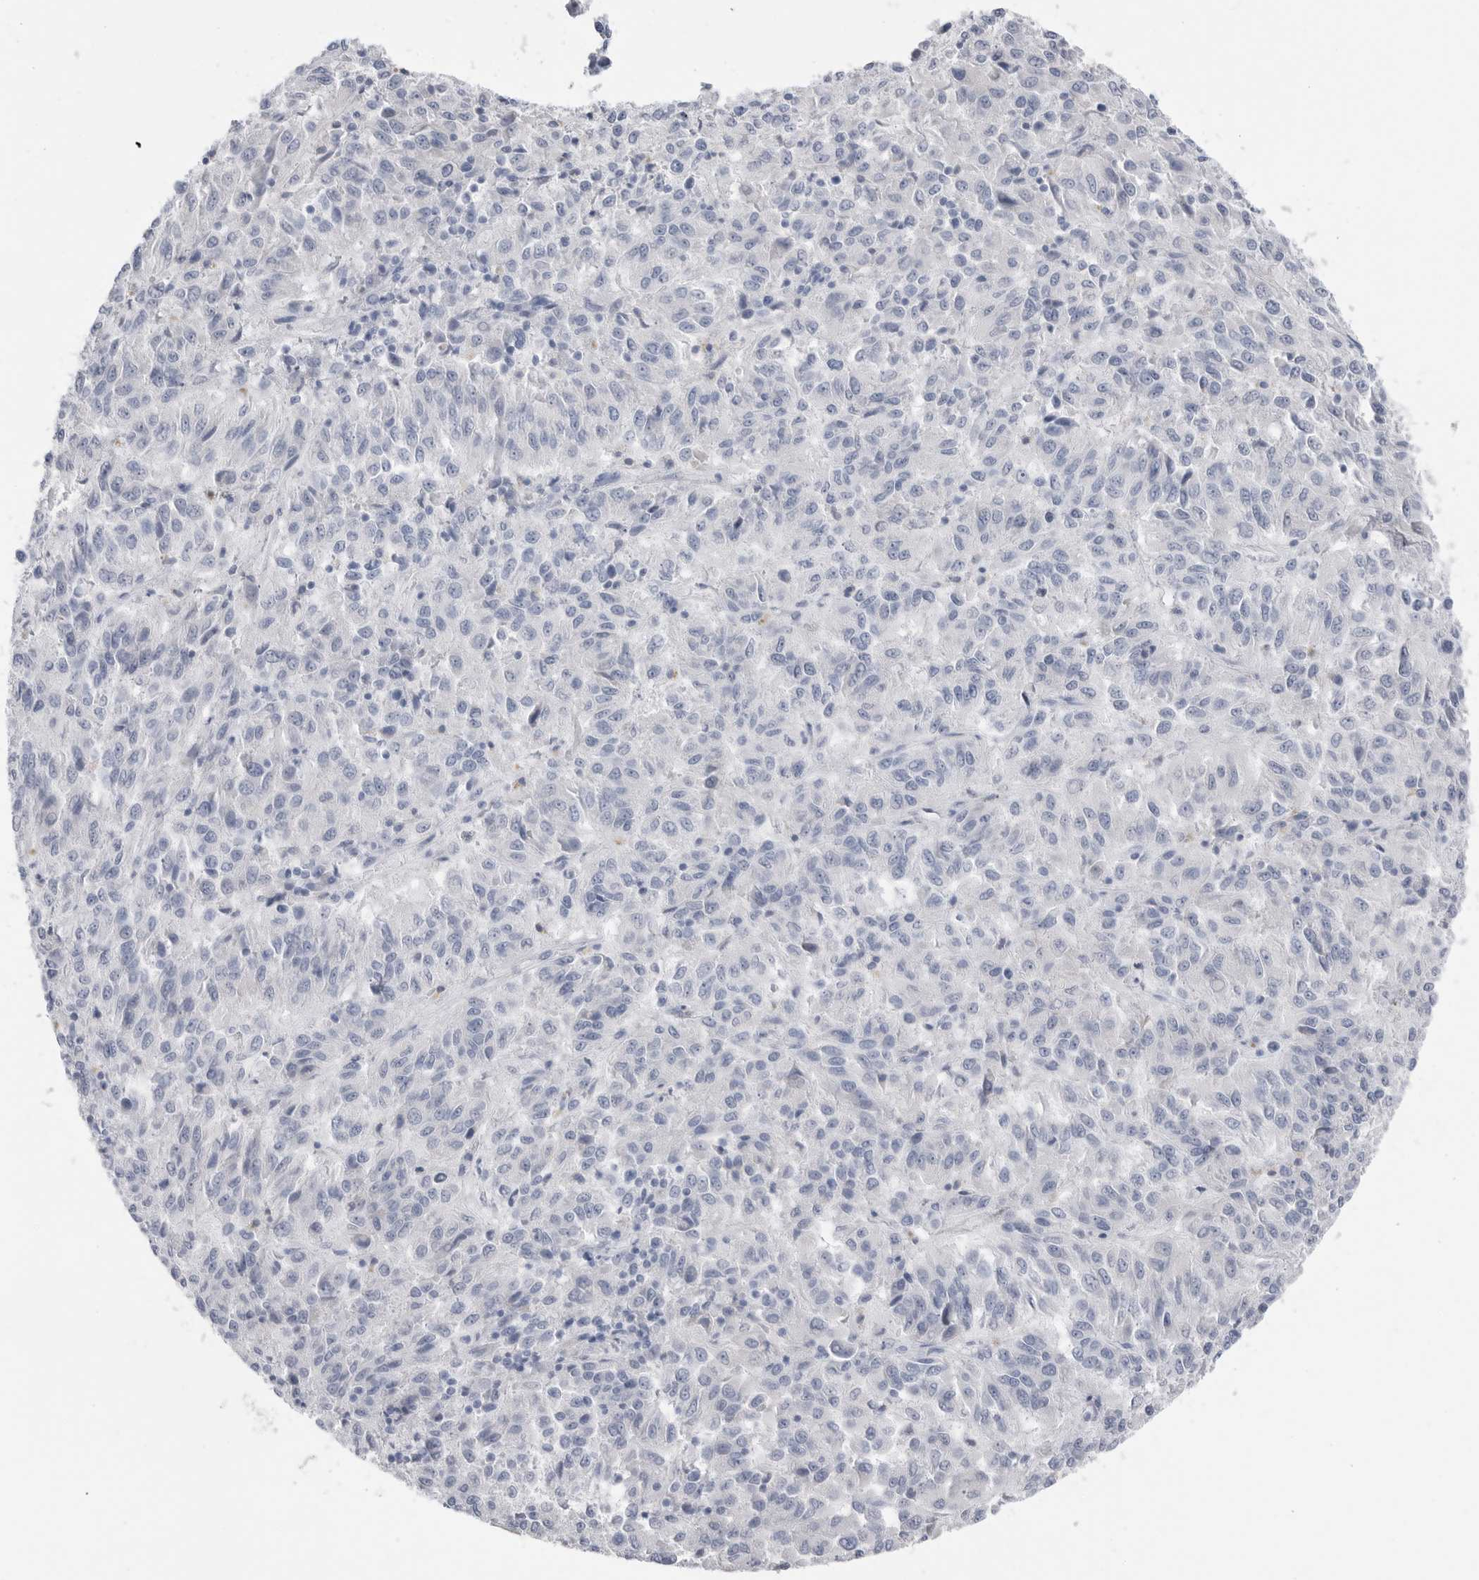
{"staining": {"intensity": "negative", "quantity": "none", "location": "none"}, "tissue": "melanoma", "cell_type": "Tumor cells", "image_type": "cancer", "snomed": [{"axis": "morphology", "description": "Malignant melanoma, Metastatic site"}, {"axis": "topography", "description": "Lung"}], "caption": "This is a image of immunohistochemistry (IHC) staining of melanoma, which shows no expression in tumor cells.", "gene": "ABHD12", "patient": {"sex": "male", "age": 64}}